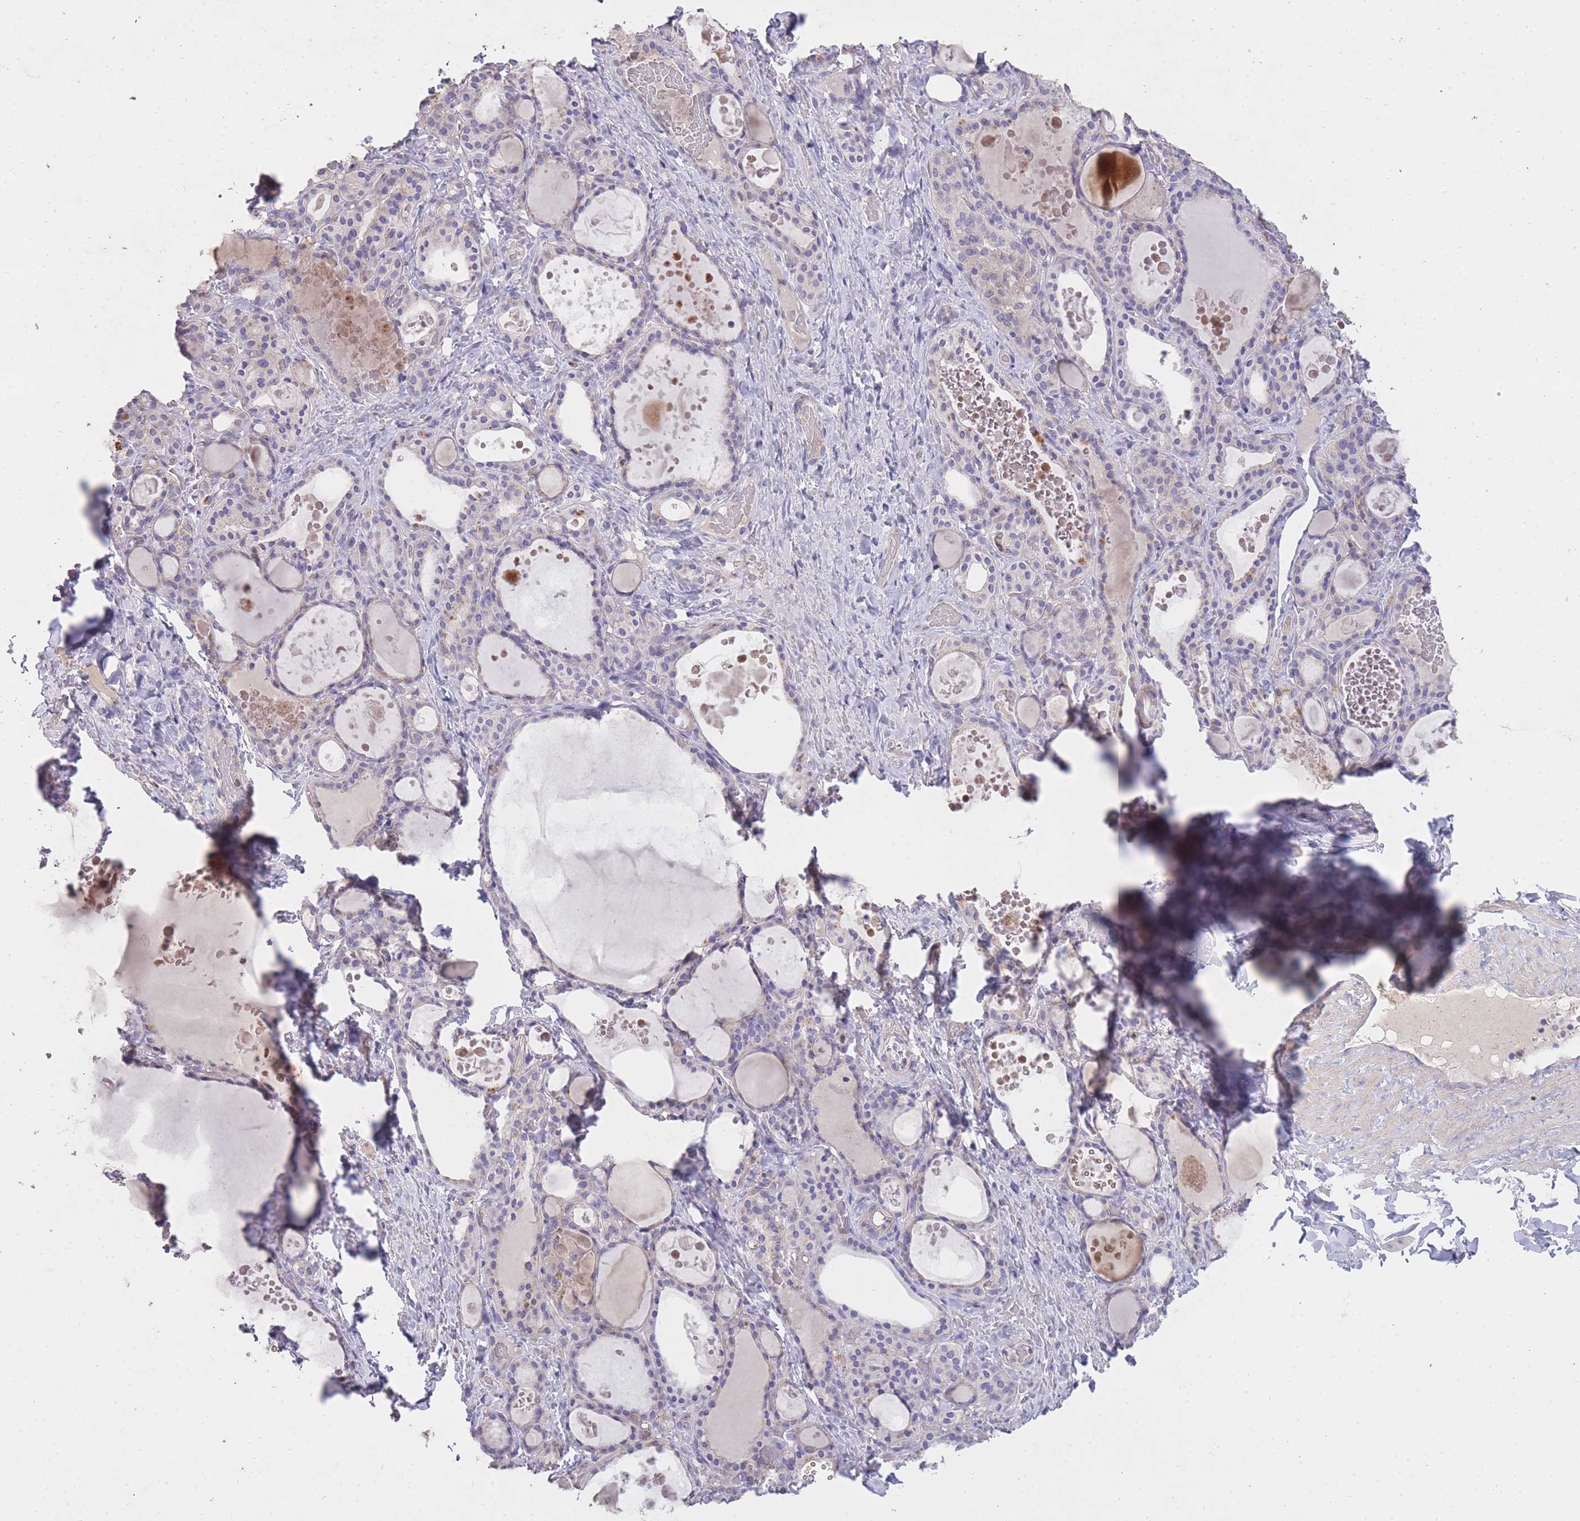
{"staining": {"intensity": "negative", "quantity": "none", "location": "none"}, "tissue": "thyroid gland", "cell_type": "Glandular cells", "image_type": "normal", "snomed": [{"axis": "morphology", "description": "Normal tissue, NOS"}, {"axis": "topography", "description": "Thyroid gland"}], "caption": "Thyroid gland was stained to show a protein in brown. There is no significant expression in glandular cells. Brightfield microscopy of immunohistochemistry (IHC) stained with DAB (brown) and hematoxylin (blue), captured at high magnification.", "gene": "FRG2B", "patient": {"sex": "female", "age": 46}}